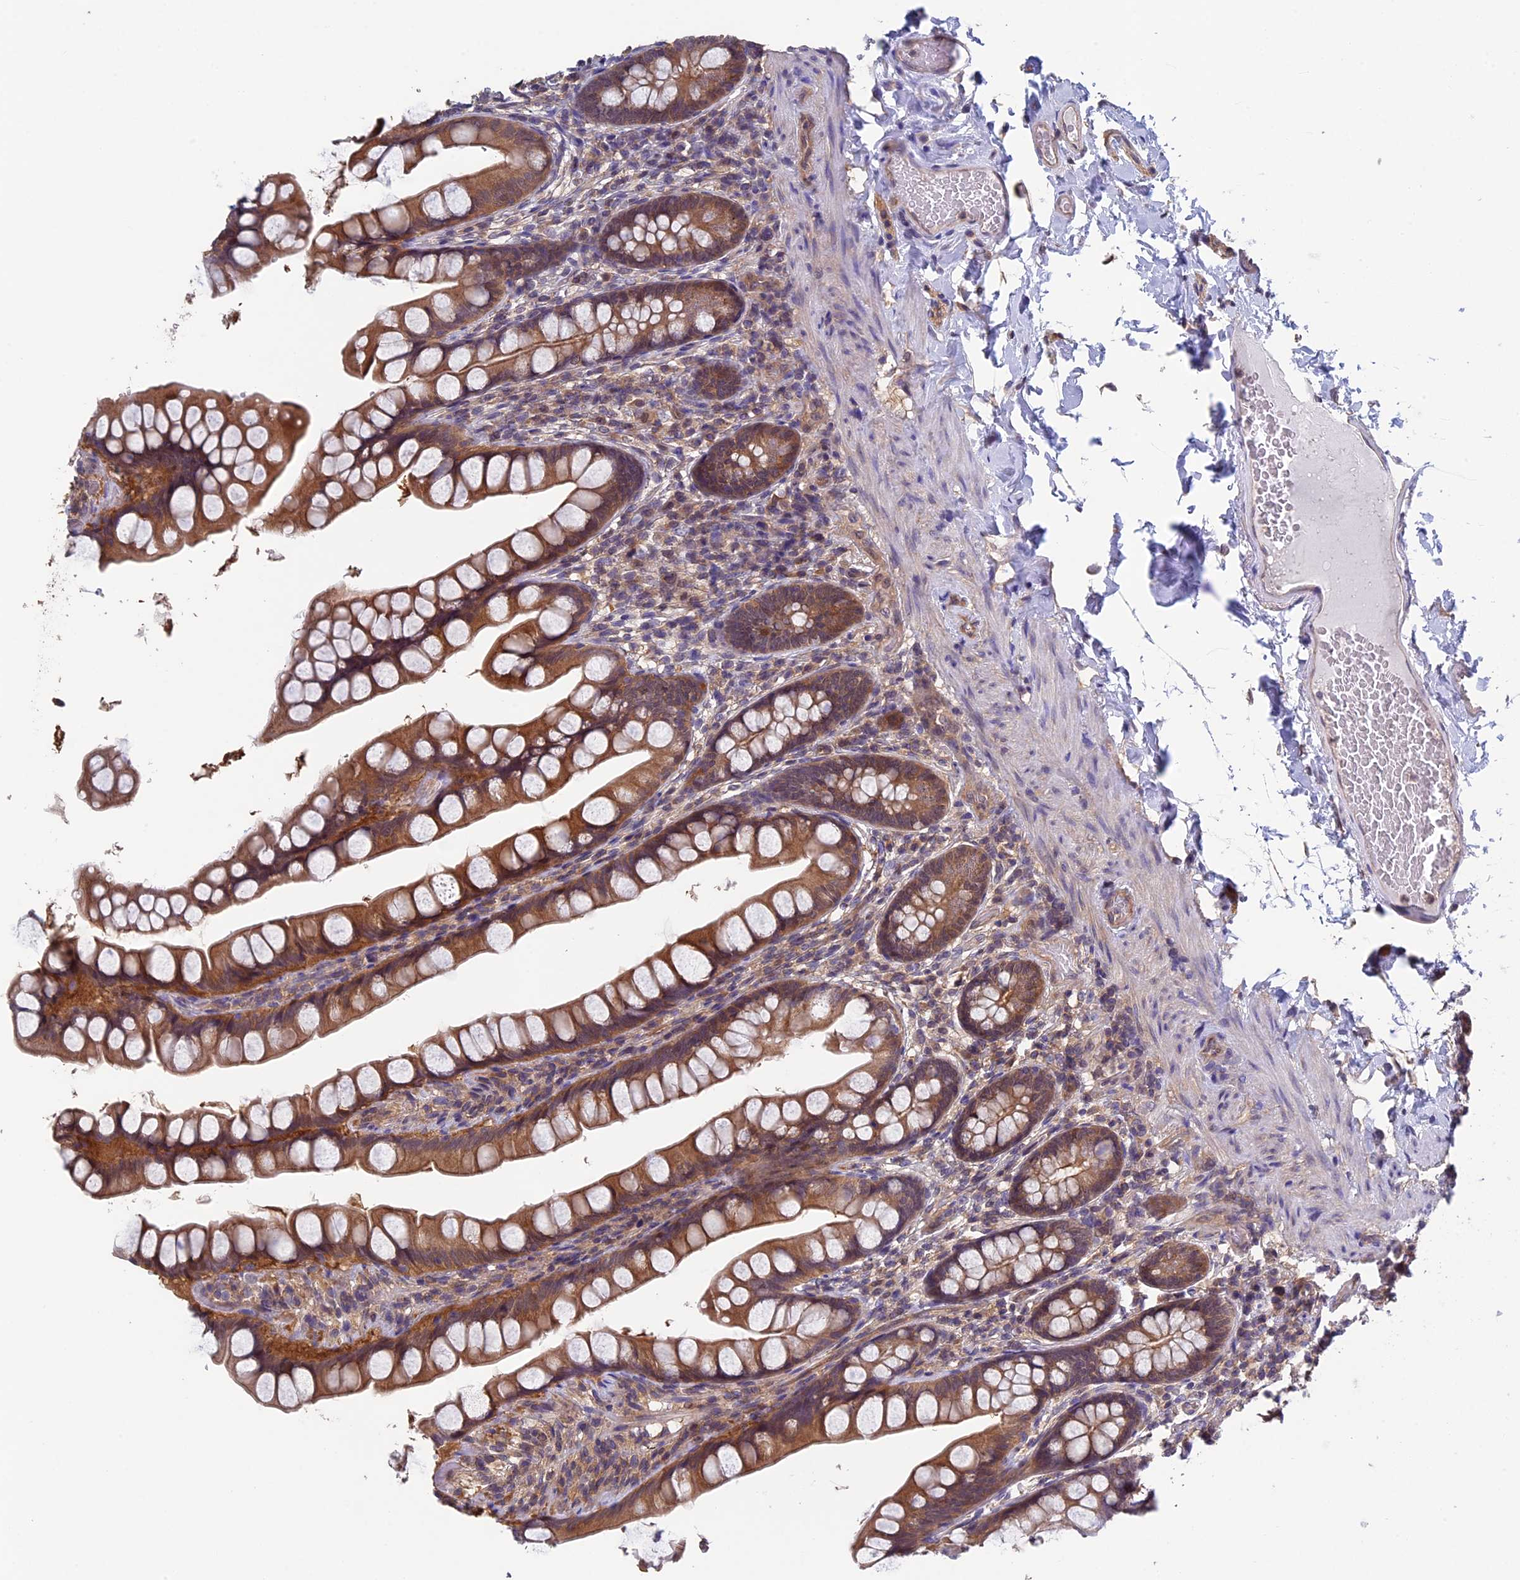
{"staining": {"intensity": "moderate", "quantity": ">75%", "location": "cytoplasmic/membranous"}, "tissue": "small intestine", "cell_type": "Glandular cells", "image_type": "normal", "snomed": [{"axis": "morphology", "description": "Normal tissue, NOS"}, {"axis": "topography", "description": "Small intestine"}], "caption": "The micrograph displays immunohistochemical staining of normal small intestine. There is moderate cytoplasmic/membranous staining is appreciated in approximately >75% of glandular cells. (Stains: DAB (3,3'-diaminobenzidine) in brown, nuclei in blue, Microscopy: brightfield microscopy at high magnification).", "gene": "LCMT1", "patient": {"sex": "male", "age": 70}}